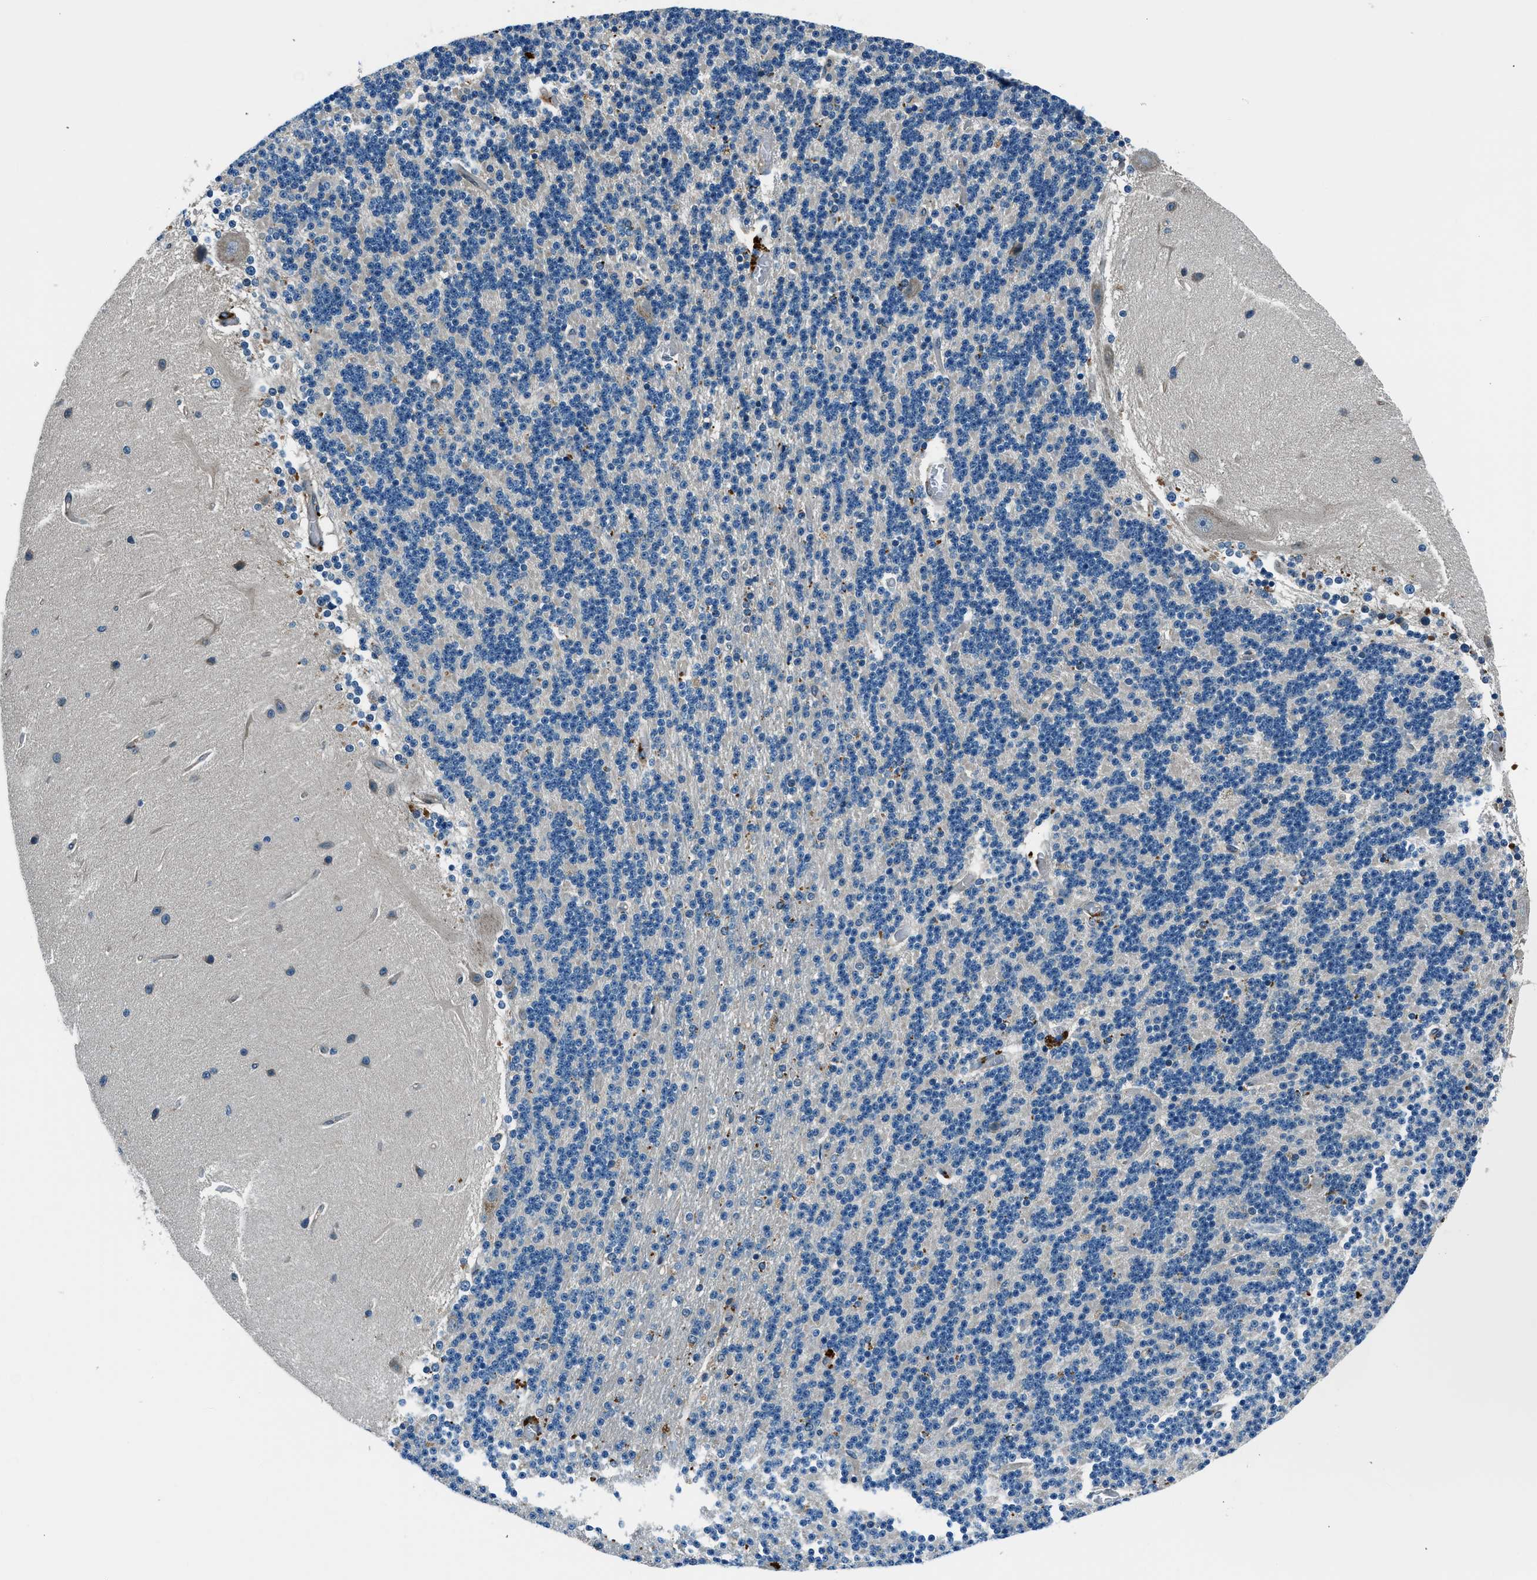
{"staining": {"intensity": "negative", "quantity": "none", "location": "none"}, "tissue": "cerebellum", "cell_type": "Cells in granular layer", "image_type": "normal", "snomed": [{"axis": "morphology", "description": "Normal tissue, NOS"}, {"axis": "topography", "description": "Cerebellum"}], "caption": "Human cerebellum stained for a protein using IHC shows no expression in cells in granular layer.", "gene": "SLC19A2", "patient": {"sex": "female", "age": 54}}